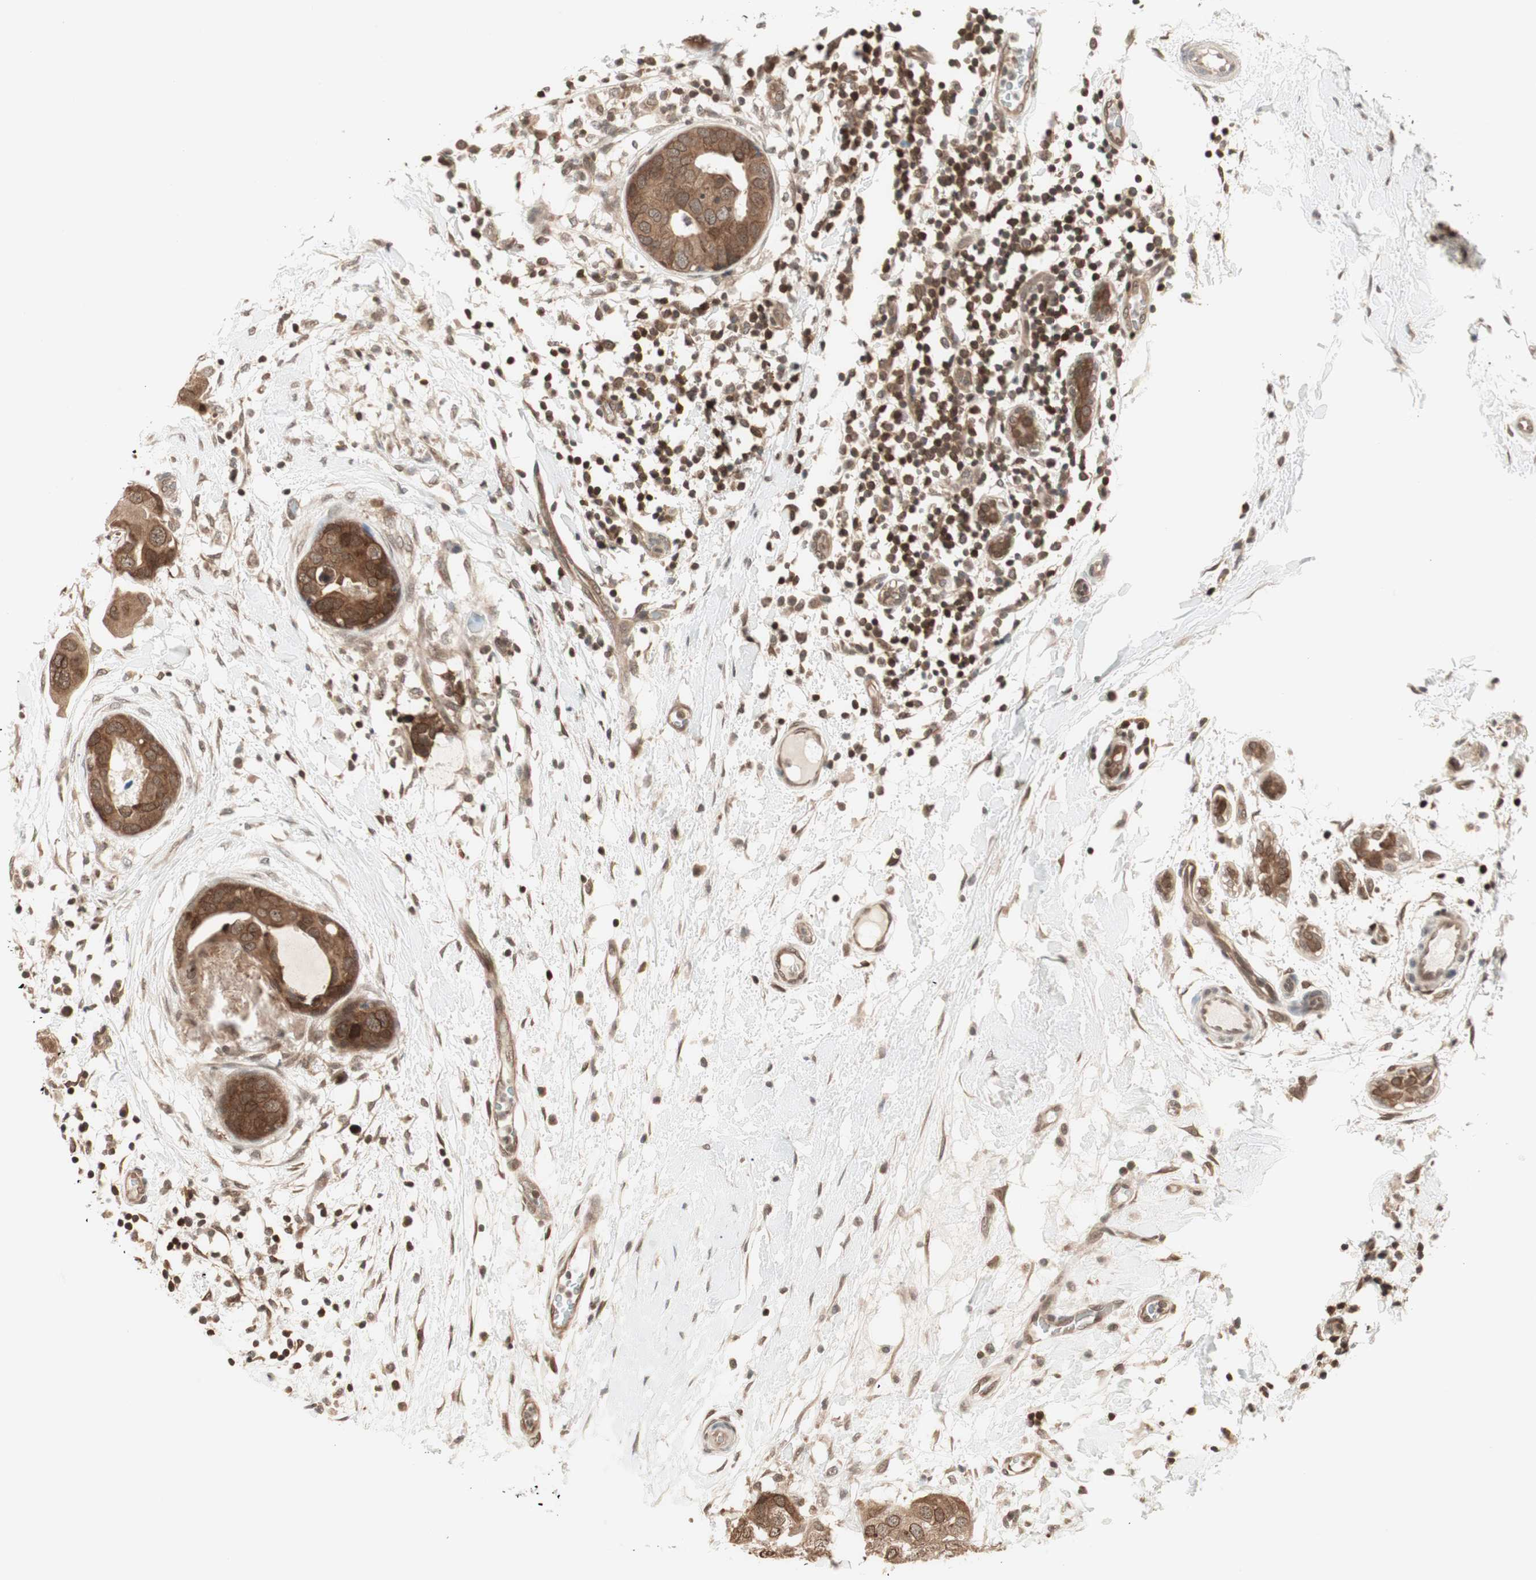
{"staining": {"intensity": "moderate", "quantity": ">75%", "location": "cytoplasmic/membranous,nuclear"}, "tissue": "breast cancer", "cell_type": "Tumor cells", "image_type": "cancer", "snomed": [{"axis": "morphology", "description": "Duct carcinoma"}, {"axis": "topography", "description": "Breast"}], "caption": "An immunohistochemistry (IHC) image of neoplastic tissue is shown. Protein staining in brown highlights moderate cytoplasmic/membranous and nuclear positivity in breast intraductal carcinoma within tumor cells.", "gene": "UBE2I", "patient": {"sex": "female", "age": 40}}